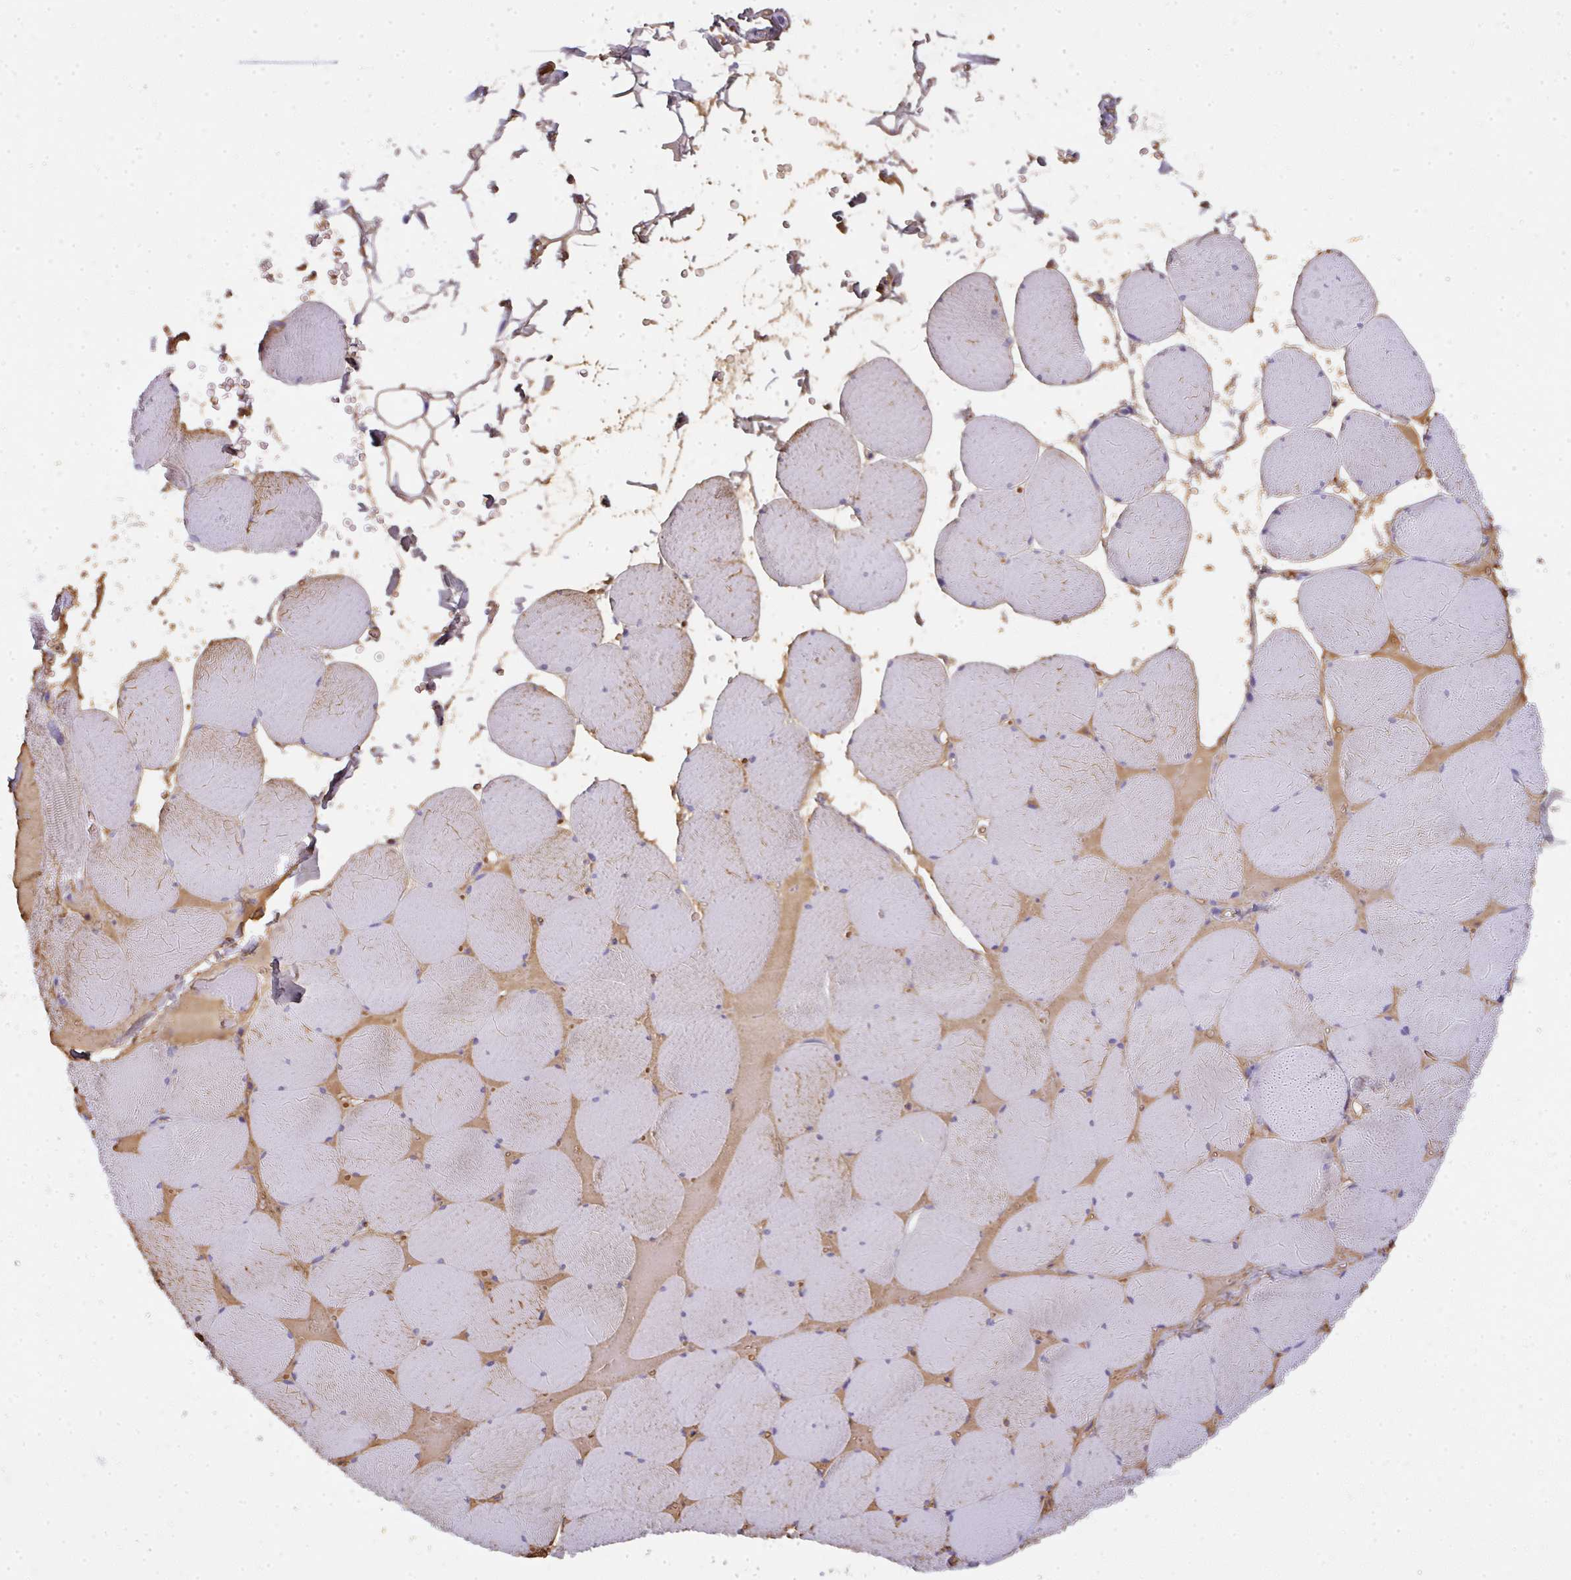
{"staining": {"intensity": "weak", "quantity": "<25%", "location": "cytoplasmic/membranous"}, "tissue": "skeletal muscle", "cell_type": "Myocytes", "image_type": "normal", "snomed": [{"axis": "morphology", "description": "Normal tissue, NOS"}, {"axis": "topography", "description": "Skeletal muscle"}, {"axis": "topography", "description": "Head-Neck"}], "caption": "Immunohistochemistry (IHC) image of benign skeletal muscle: human skeletal muscle stained with DAB displays no significant protein expression in myocytes. Nuclei are stained in blue.", "gene": "SMYD5", "patient": {"sex": "male", "age": 66}}